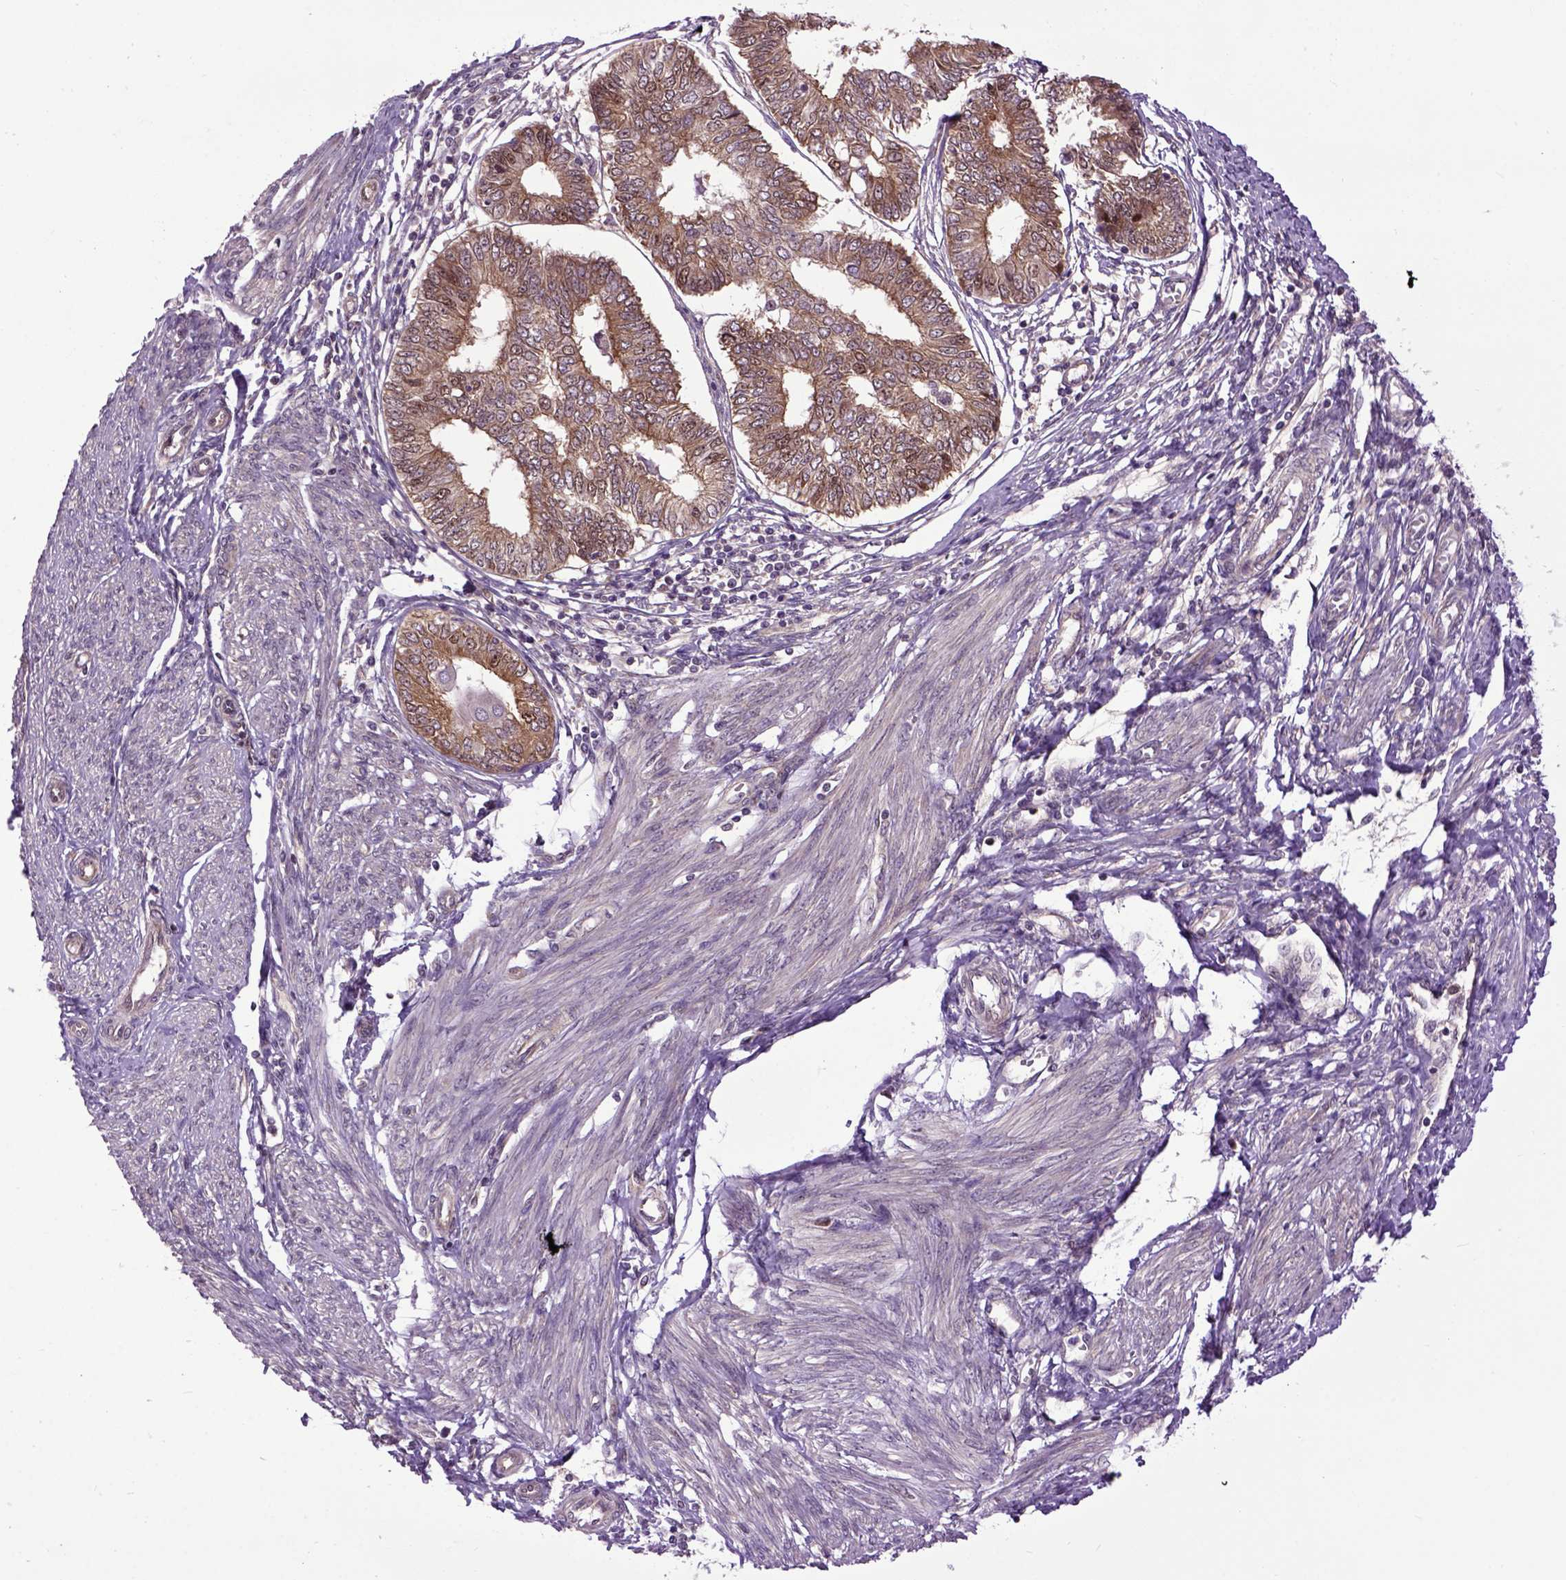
{"staining": {"intensity": "moderate", "quantity": ">75%", "location": "cytoplasmic/membranous"}, "tissue": "endometrial cancer", "cell_type": "Tumor cells", "image_type": "cancer", "snomed": [{"axis": "morphology", "description": "Adenocarcinoma, NOS"}, {"axis": "topography", "description": "Endometrium"}], "caption": "Endometrial cancer (adenocarcinoma) stained for a protein (brown) exhibits moderate cytoplasmic/membranous positive staining in about >75% of tumor cells.", "gene": "WDR48", "patient": {"sex": "female", "age": 68}}